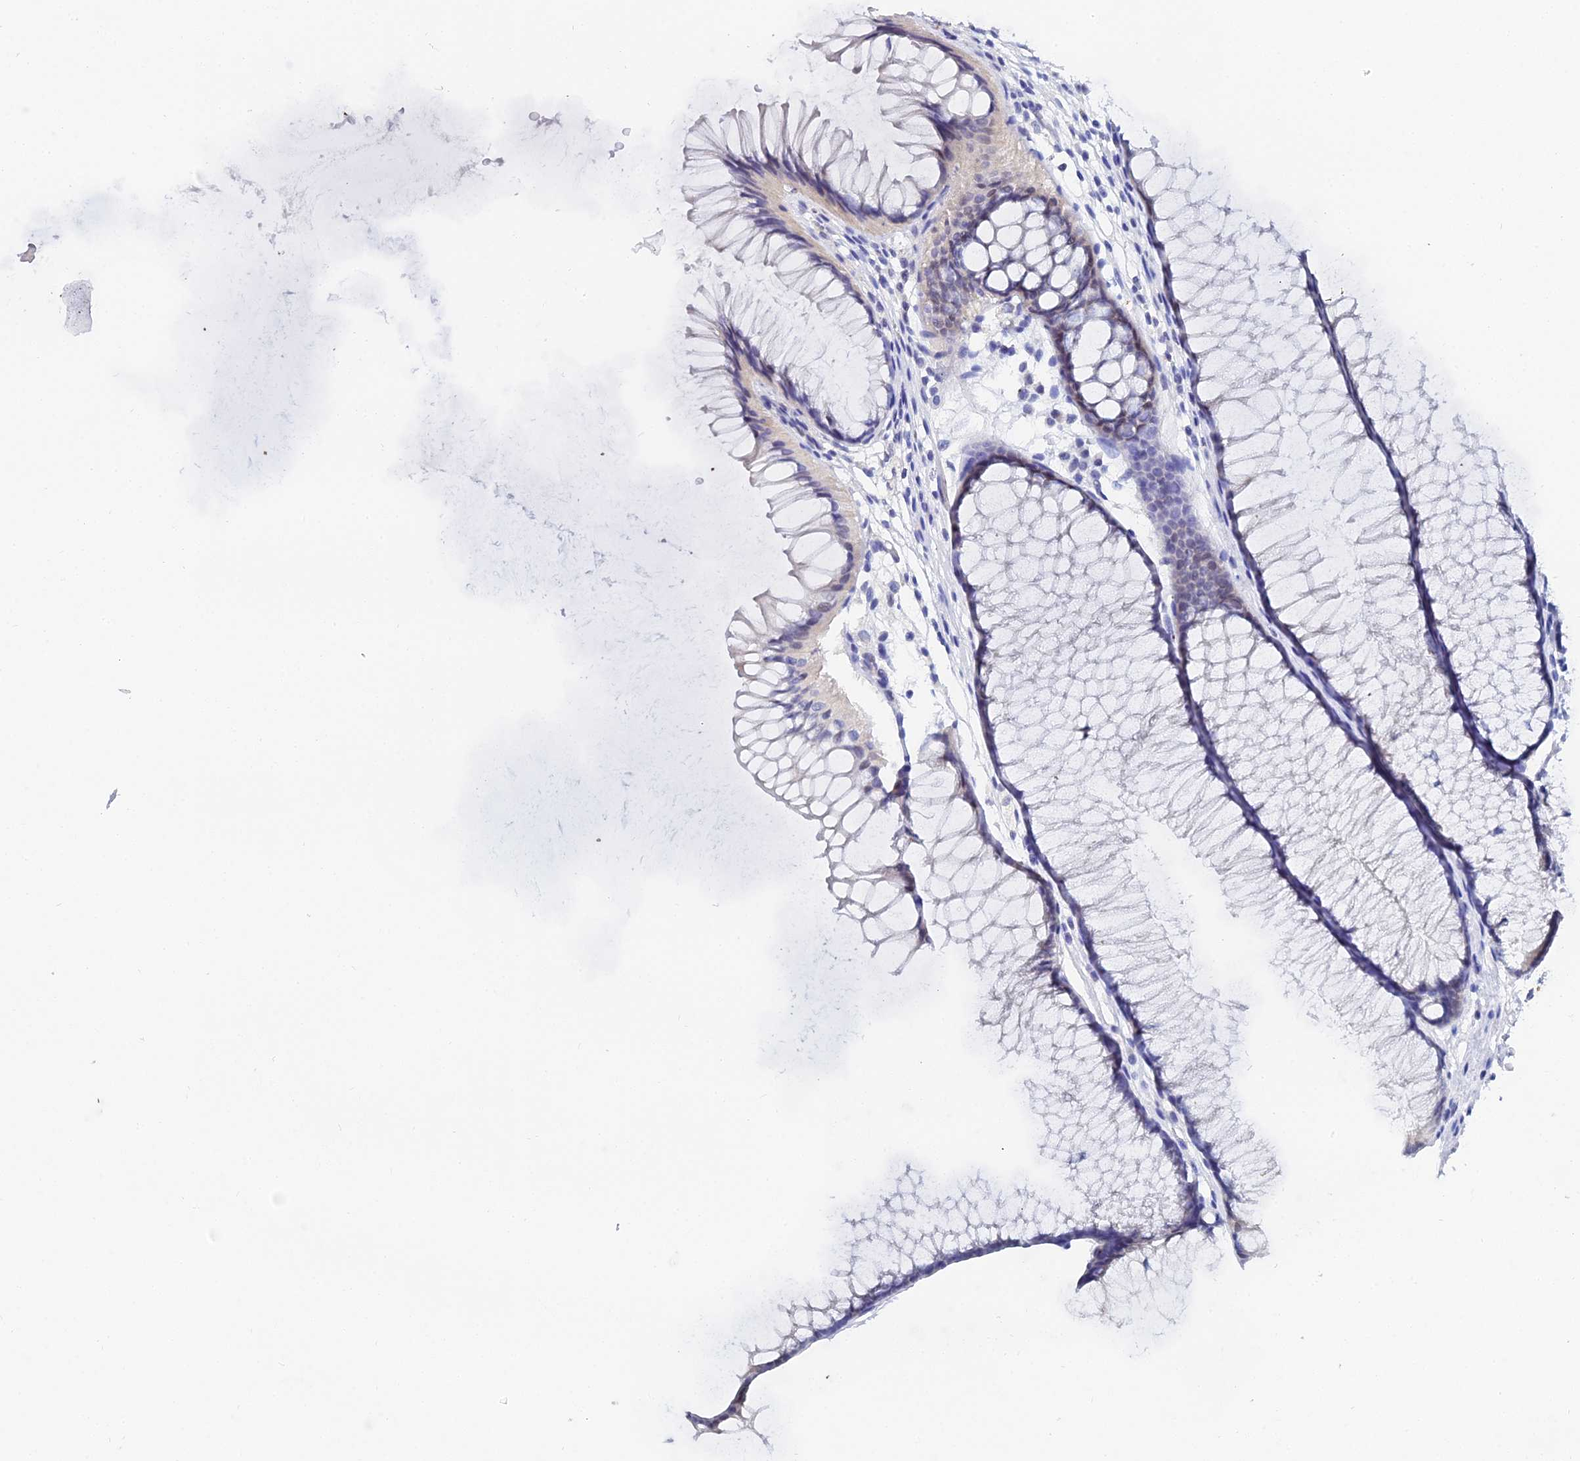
{"staining": {"intensity": "negative", "quantity": "none", "location": "none"}, "tissue": "colon", "cell_type": "Endothelial cells", "image_type": "normal", "snomed": [{"axis": "morphology", "description": "Normal tissue, NOS"}, {"axis": "topography", "description": "Colon"}], "caption": "Colon stained for a protein using immunohistochemistry displays no positivity endothelial cells.", "gene": "OCM2", "patient": {"sex": "female", "age": 82}}